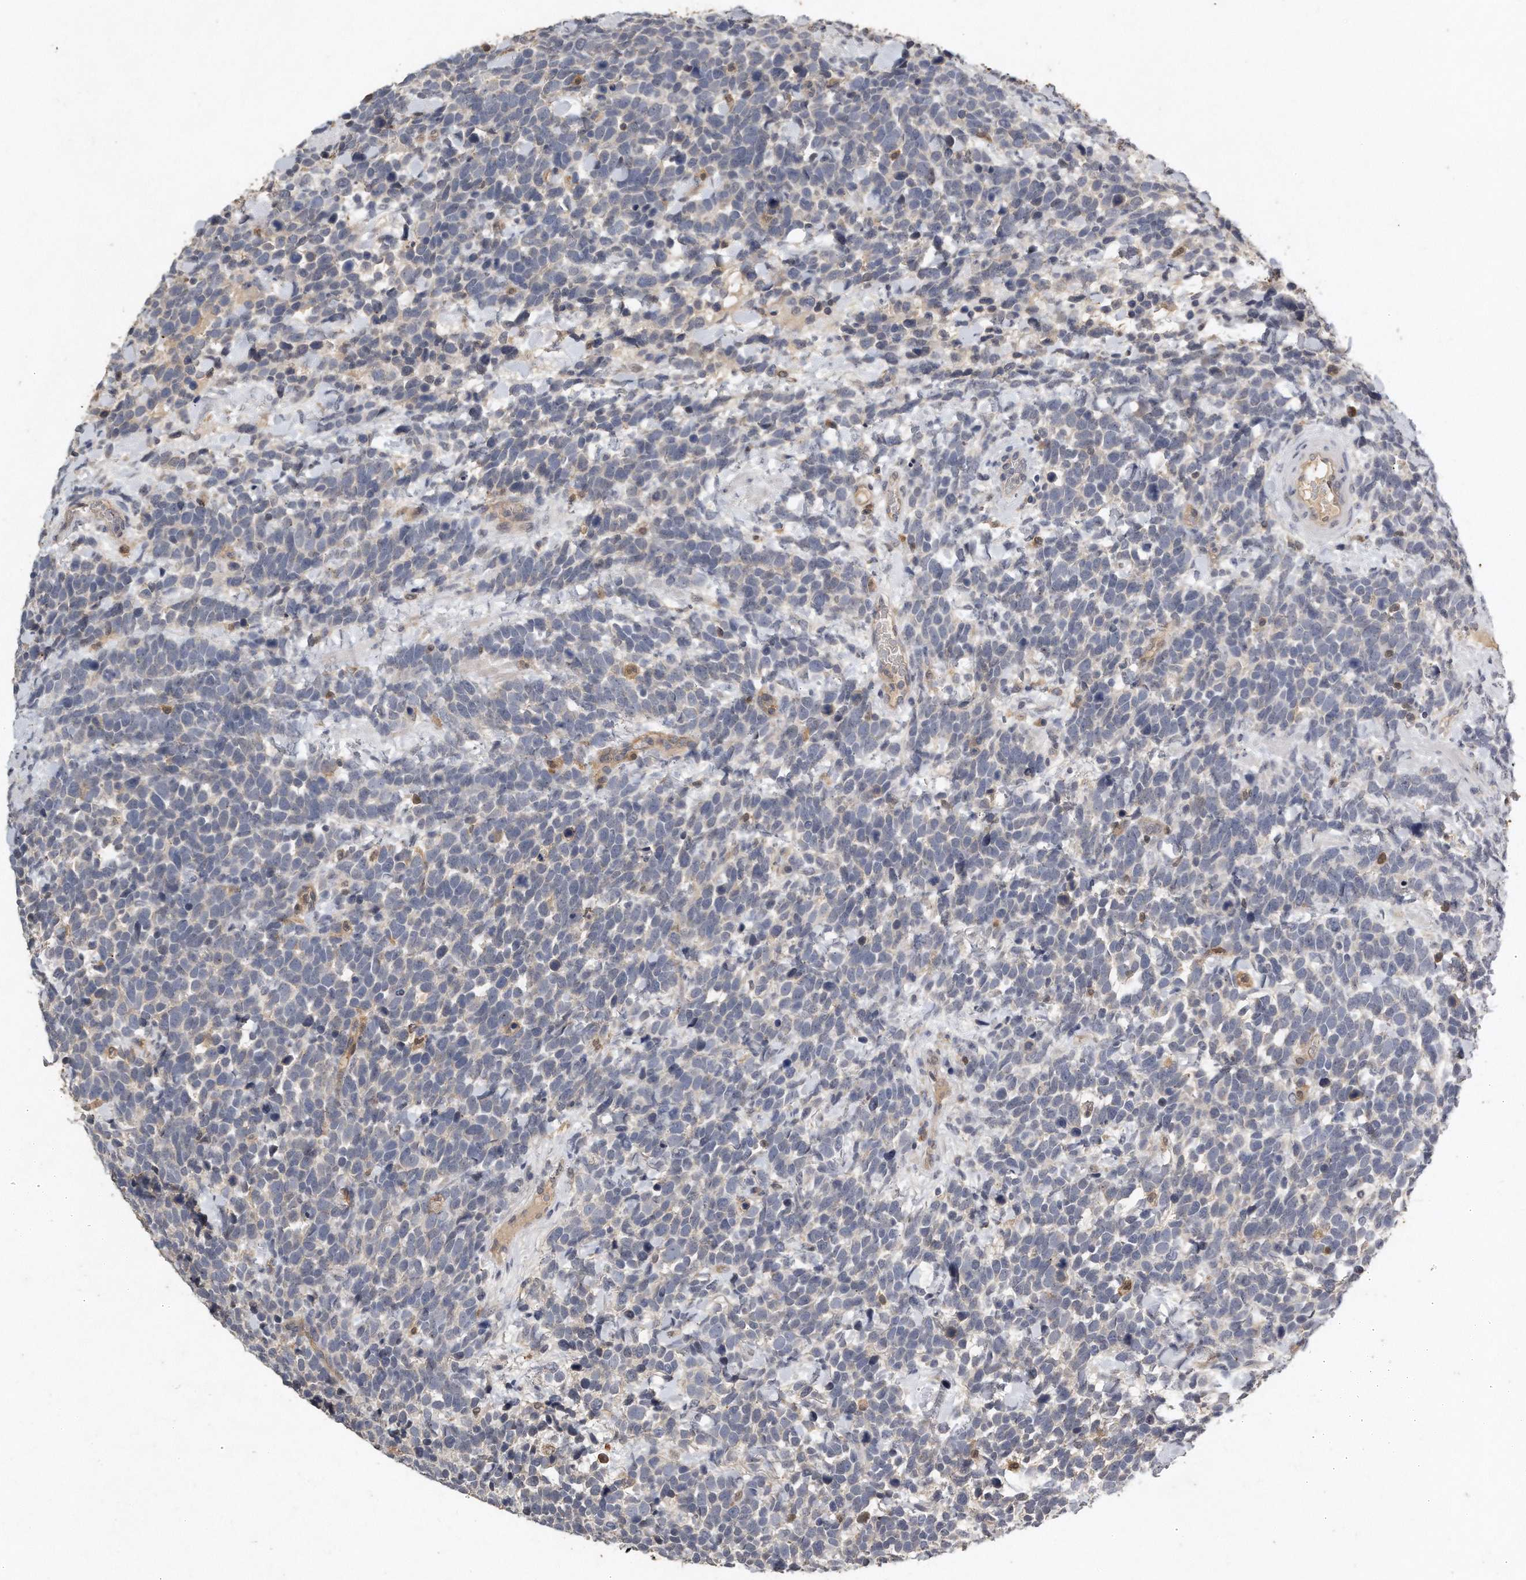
{"staining": {"intensity": "negative", "quantity": "none", "location": "none"}, "tissue": "urothelial cancer", "cell_type": "Tumor cells", "image_type": "cancer", "snomed": [{"axis": "morphology", "description": "Urothelial carcinoma, High grade"}, {"axis": "topography", "description": "Urinary bladder"}], "caption": "A high-resolution photomicrograph shows immunohistochemistry staining of urothelial cancer, which reveals no significant positivity in tumor cells.", "gene": "CAMK1", "patient": {"sex": "female", "age": 82}}